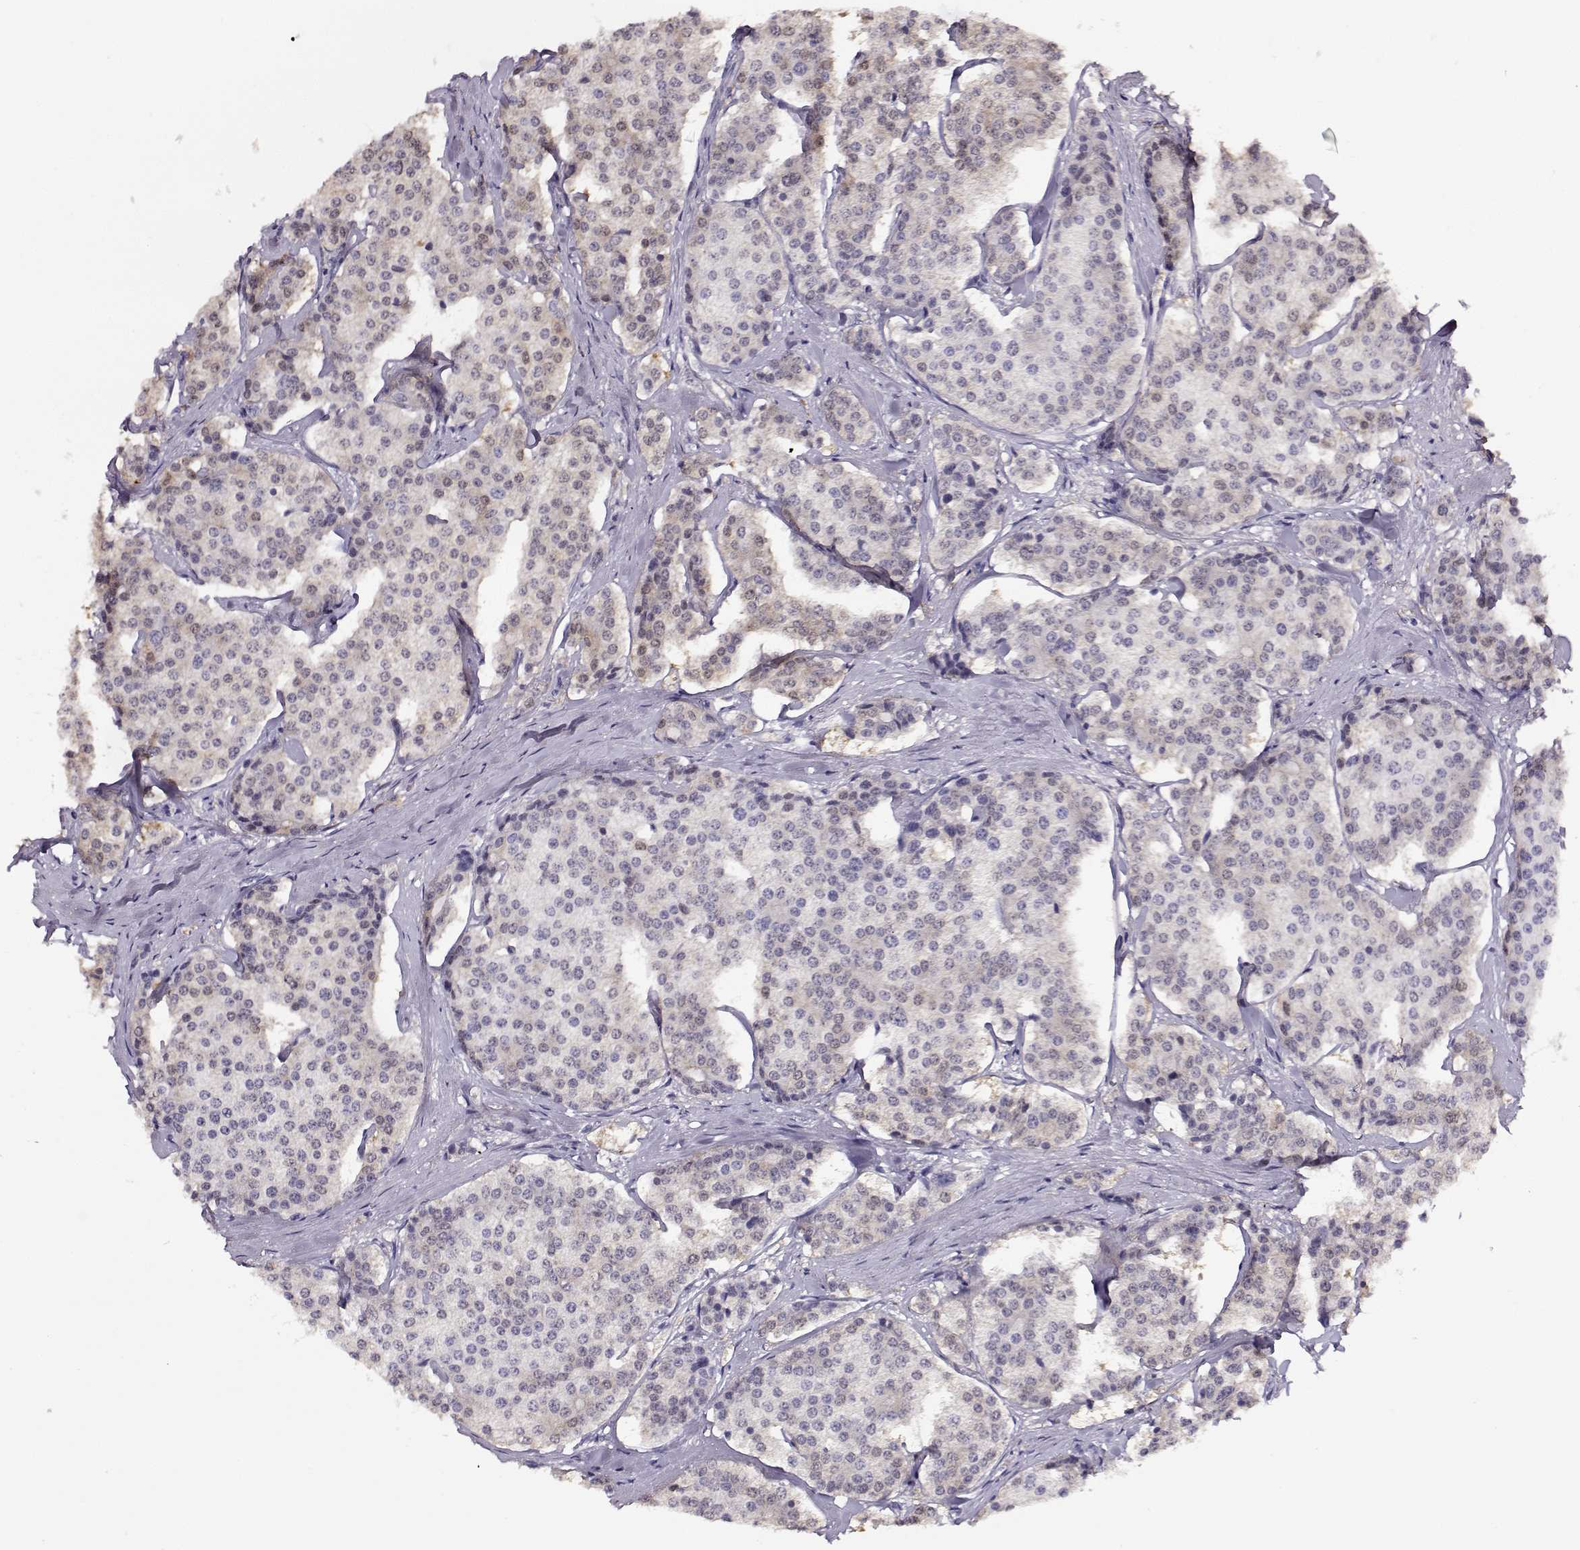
{"staining": {"intensity": "weak", "quantity": "<25%", "location": "cytoplasmic/membranous"}, "tissue": "carcinoid", "cell_type": "Tumor cells", "image_type": "cancer", "snomed": [{"axis": "morphology", "description": "Carcinoid, malignant, NOS"}, {"axis": "topography", "description": "Small intestine"}], "caption": "This is an immunohistochemistry histopathology image of human carcinoid. There is no expression in tumor cells.", "gene": "CCR8", "patient": {"sex": "female", "age": 65}}